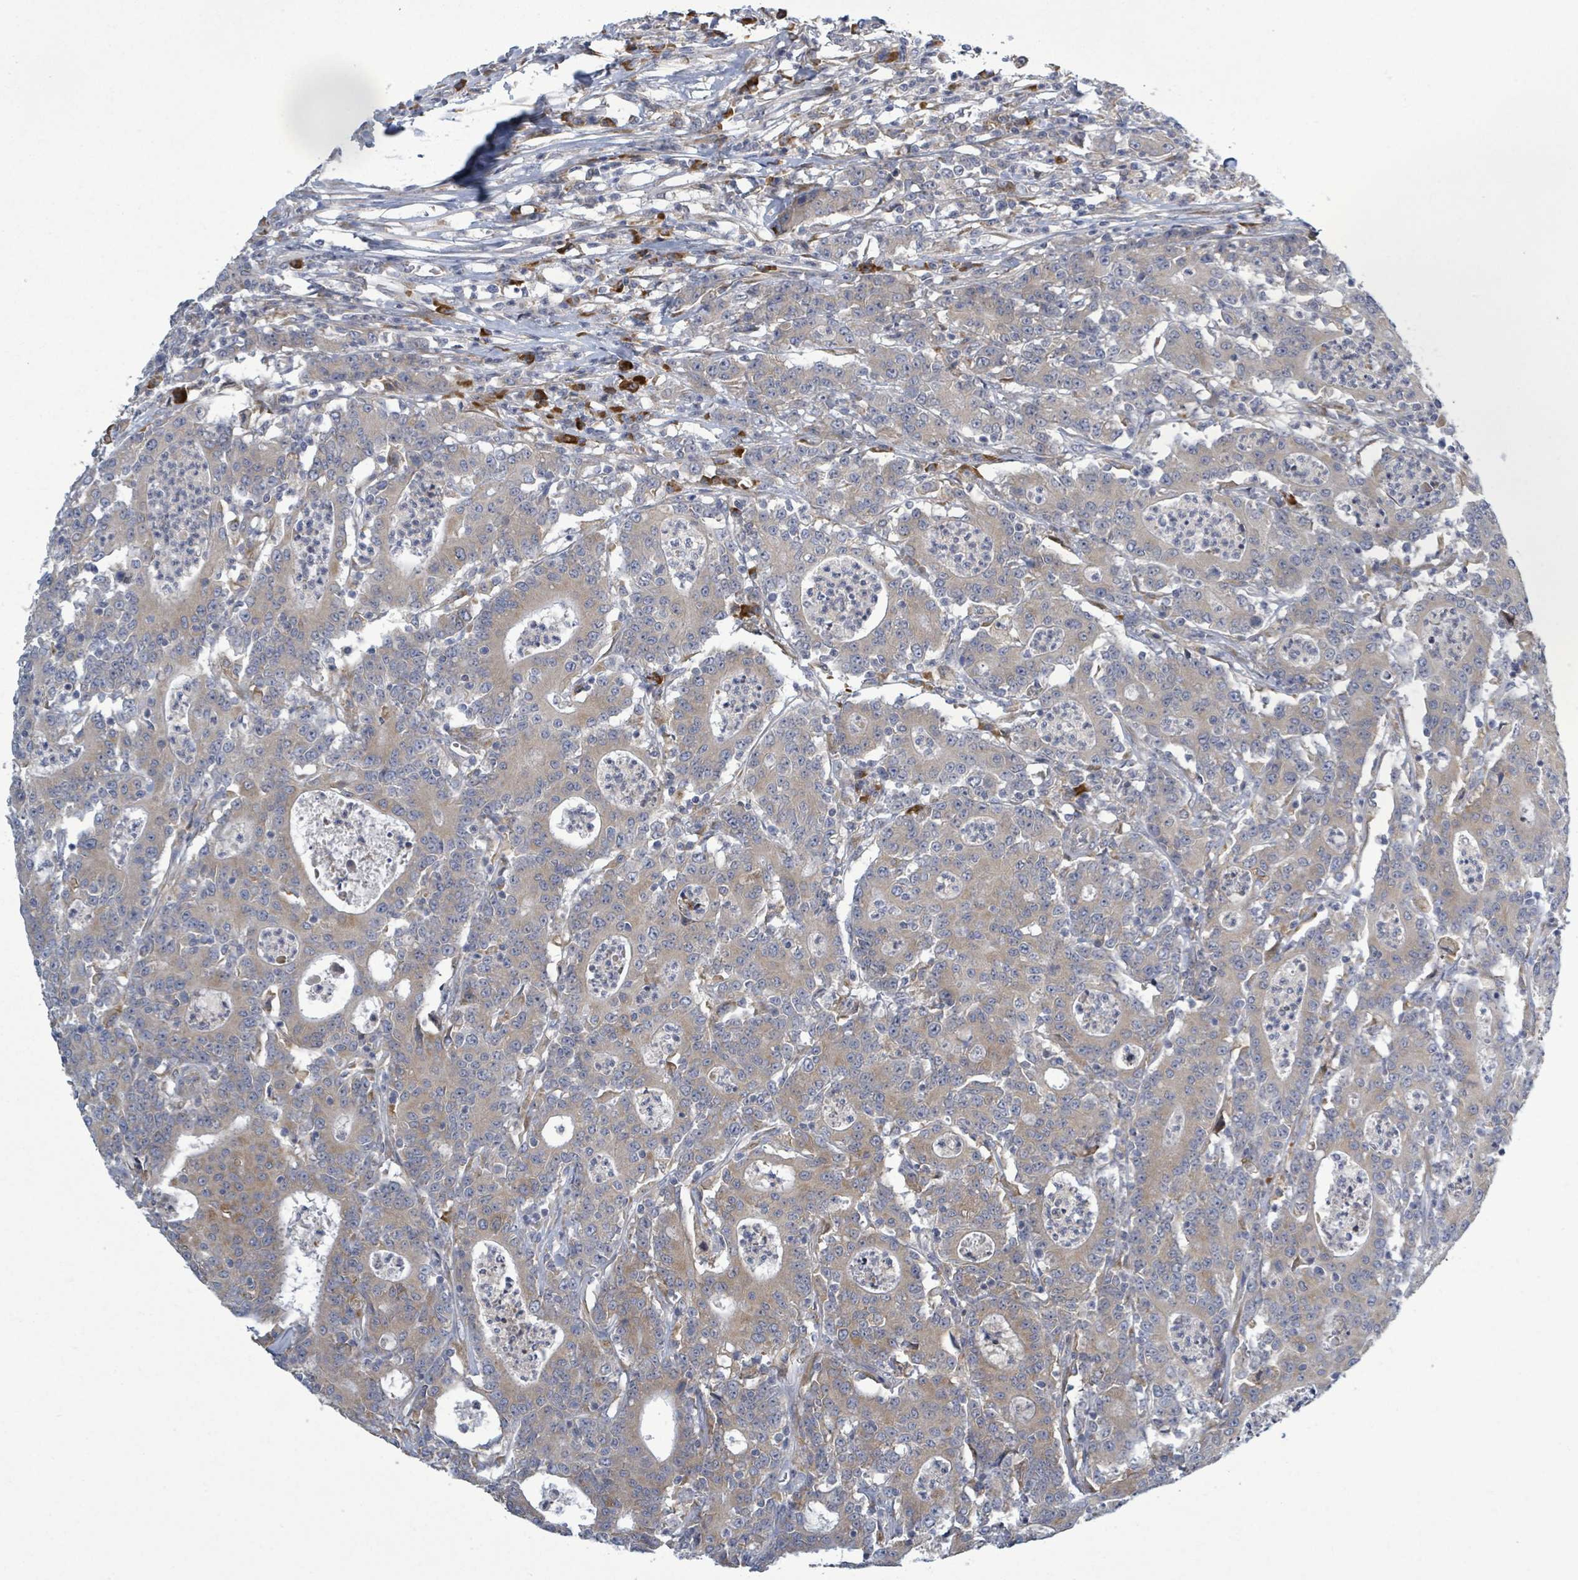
{"staining": {"intensity": "weak", "quantity": ">75%", "location": "cytoplasmic/membranous"}, "tissue": "colorectal cancer", "cell_type": "Tumor cells", "image_type": "cancer", "snomed": [{"axis": "morphology", "description": "Adenocarcinoma, NOS"}, {"axis": "topography", "description": "Colon"}], "caption": "Brown immunohistochemical staining in colorectal cancer (adenocarcinoma) reveals weak cytoplasmic/membranous expression in about >75% of tumor cells. Nuclei are stained in blue.", "gene": "ATP13A1", "patient": {"sex": "male", "age": 83}}